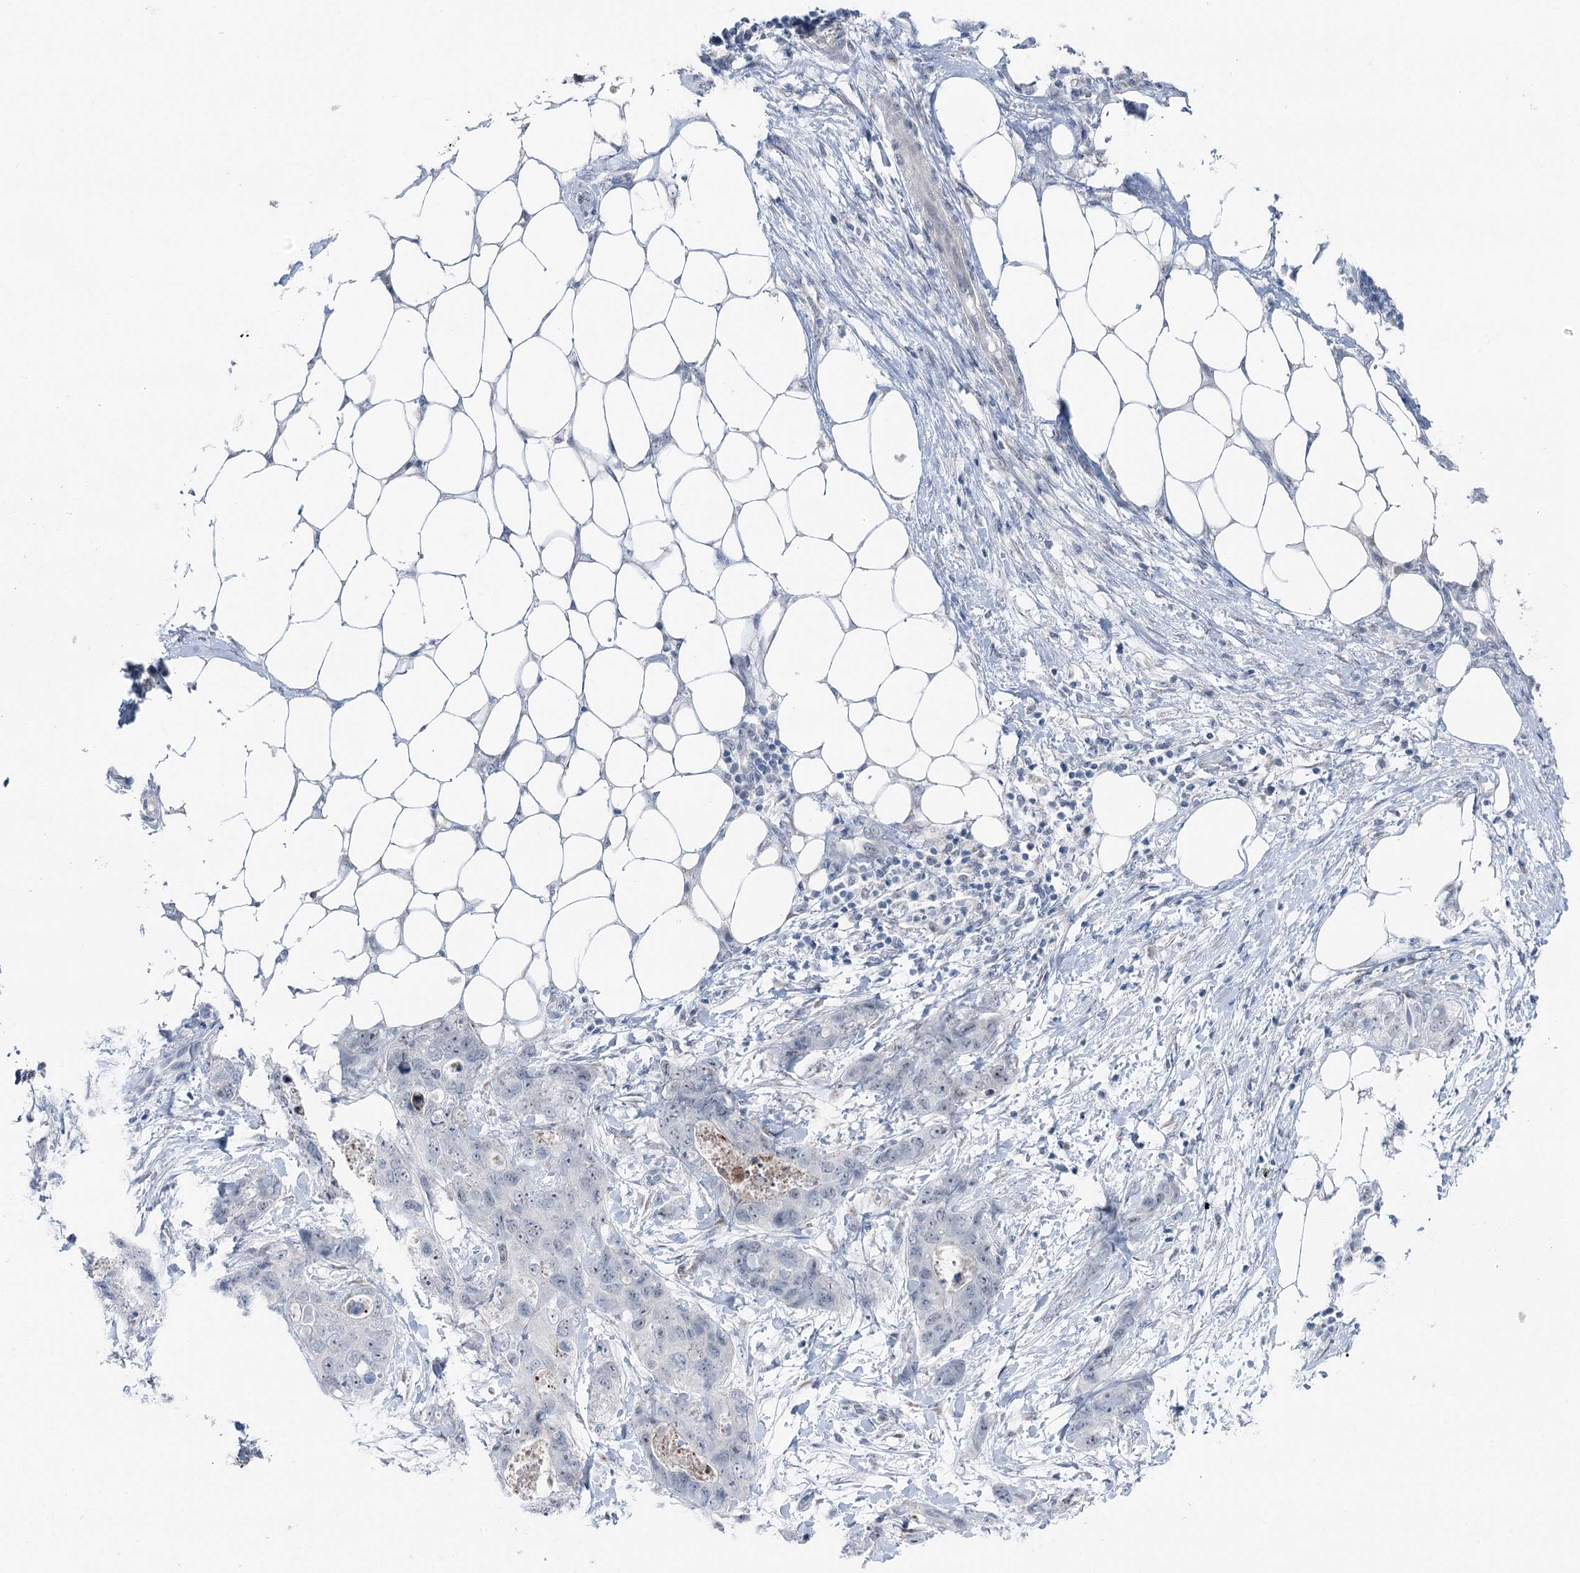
{"staining": {"intensity": "negative", "quantity": "none", "location": "none"}, "tissue": "stomach cancer", "cell_type": "Tumor cells", "image_type": "cancer", "snomed": [{"axis": "morphology", "description": "Adenocarcinoma, NOS"}, {"axis": "topography", "description": "Stomach"}], "caption": "There is no significant positivity in tumor cells of stomach cancer.", "gene": "STEEP1", "patient": {"sex": "female", "age": 89}}